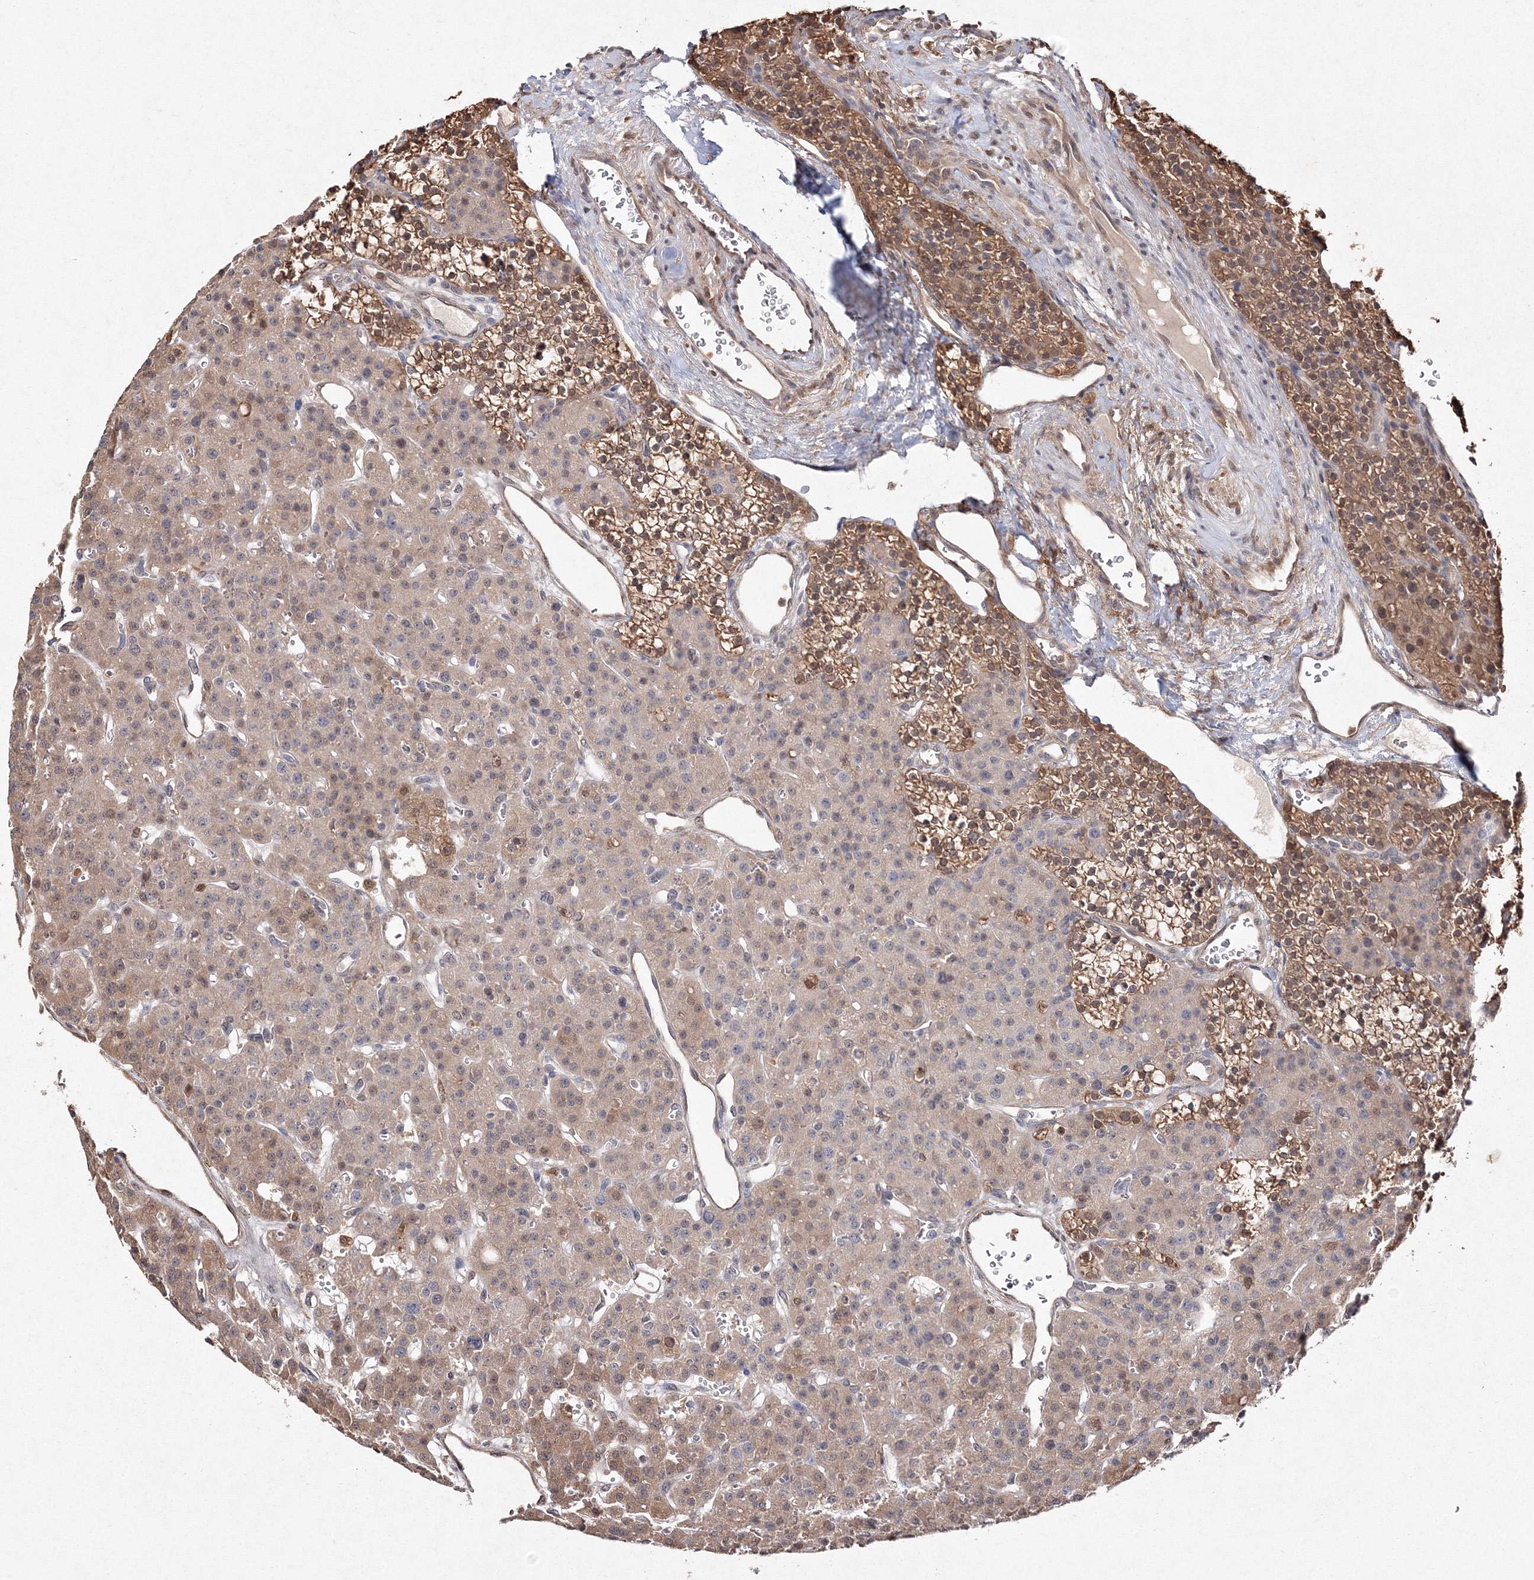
{"staining": {"intensity": "moderate", "quantity": "25%-75%", "location": "cytoplasmic/membranous"}, "tissue": "parathyroid gland", "cell_type": "Glandular cells", "image_type": "normal", "snomed": [{"axis": "morphology", "description": "Normal tissue, NOS"}, {"axis": "morphology", "description": "Adenoma, NOS"}, {"axis": "topography", "description": "Parathyroid gland"}], "caption": "A high-resolution image shows immunohistochemistry (IHC) staining of normal parathyroid gland, which shows moderate cytoplasmic/membranous positivity in about 25%-75% of glandular cells. (IHC, brightfield microscopy, high magnification).", "gene": "S100A11", "patient": {"sex": "female", "age": 81}}